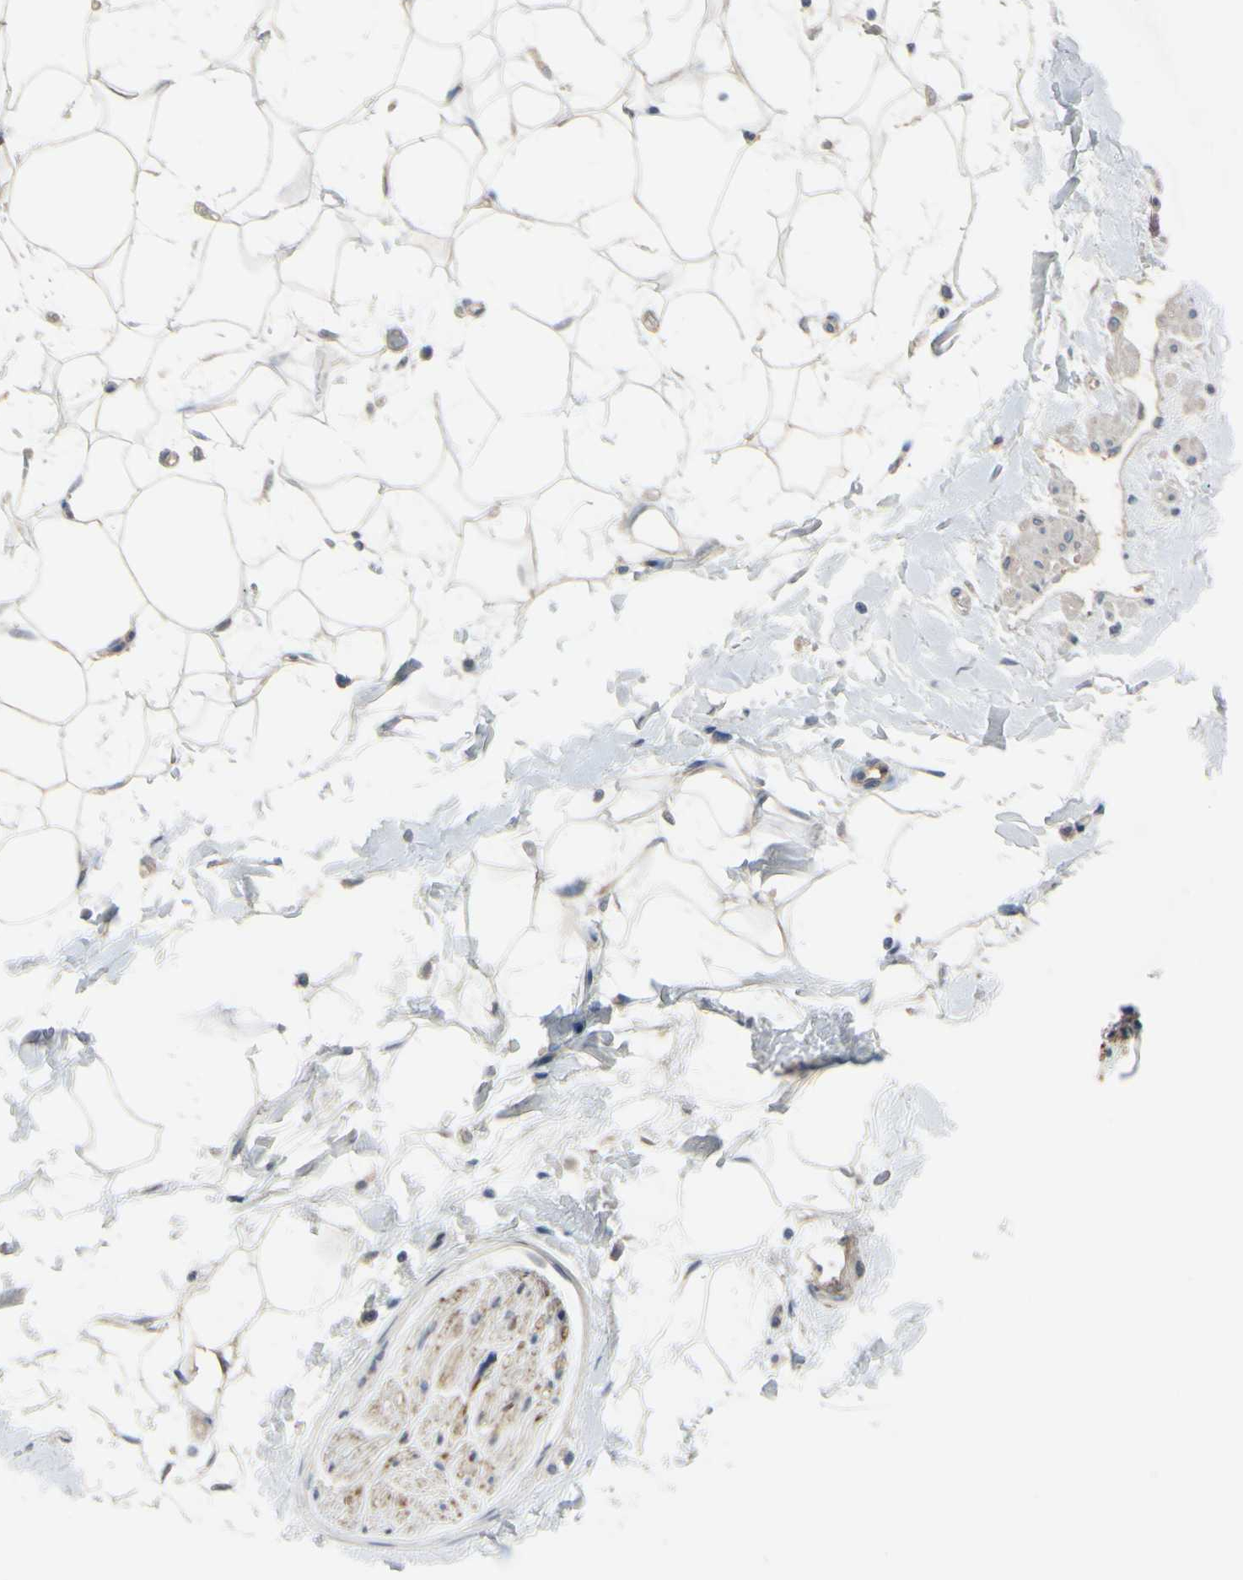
{"staining": {"intensity": "weak", "quantity": "25%-75%", "location": "cytoplasmic/membranous"}, "tissue": "adipose tissue", "cell_type": "Adipocytes", "image_type": "normal", "snomed": [{"axis": "morphology", "description": "Normal tissue, NOS"}, {"axis": "topography", "description": "Soft tissue"}], "caption": "Adipose tissue stained with DAB immunohistochemistry displays low levels of weak cytoplasmic/membranous expression in about 25%-75% of adipocytes.", "gene": "LHX9", "patient": {"sex": "male", "age": 72}}